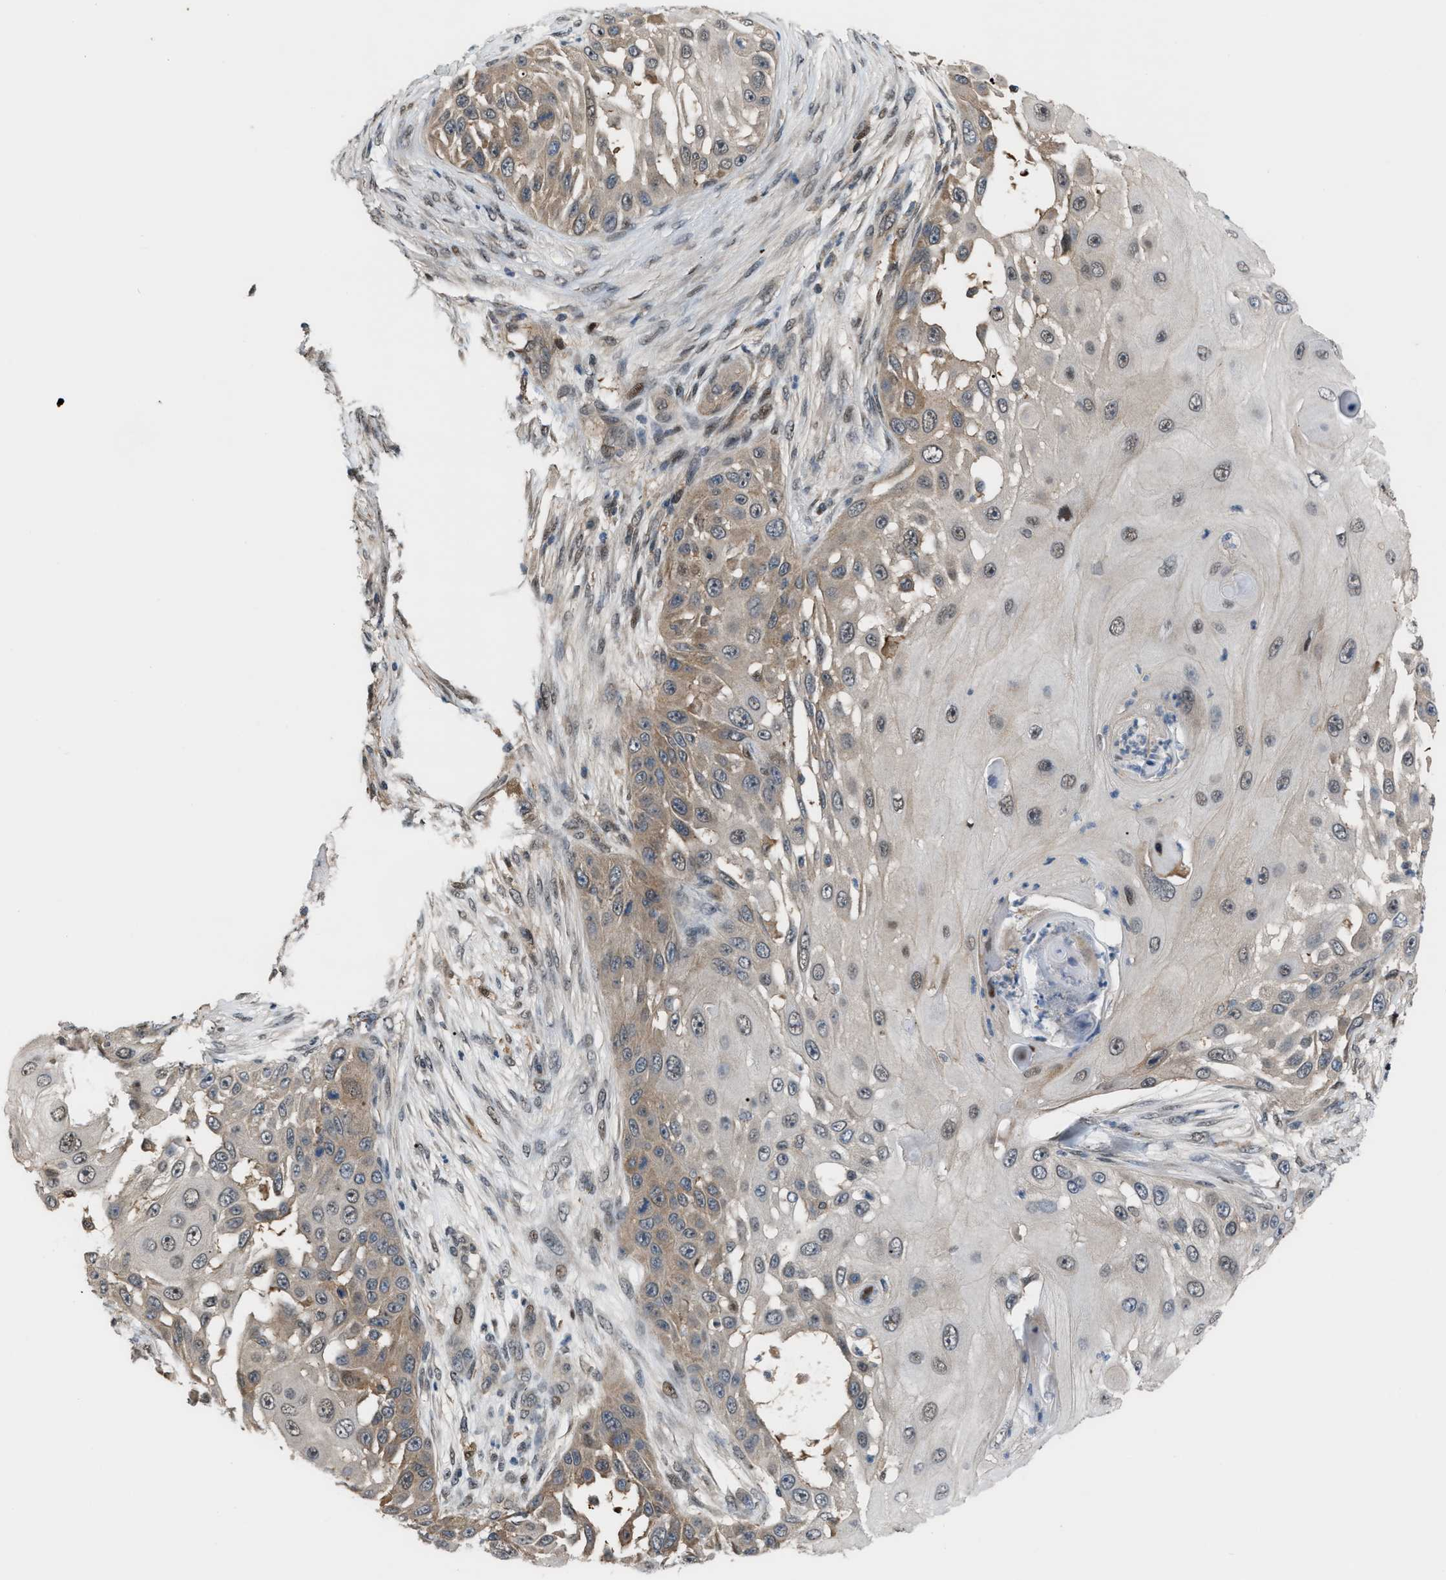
{"staining": {"intensity": "weak", "quantity": "25%-75%", "location": "cytoplasmic/membranous,nuclear"}, "tissue": "skin cancer", "cell_type": "Tumor cells", "image_type": "cancer", "snomed": [{"axis": "morphology", "description": "Squamous cell carcinoma, NOS"}, {"axis": "topography", "description": "Skin"}], "caption": "Weak cytoplasmic/membranous and nuclear positivity is appreciated in about 25%-75% of tumor cells in skin cancer.", "gene": "RFFL", "patient": {"sex": "female", "age": 44}}